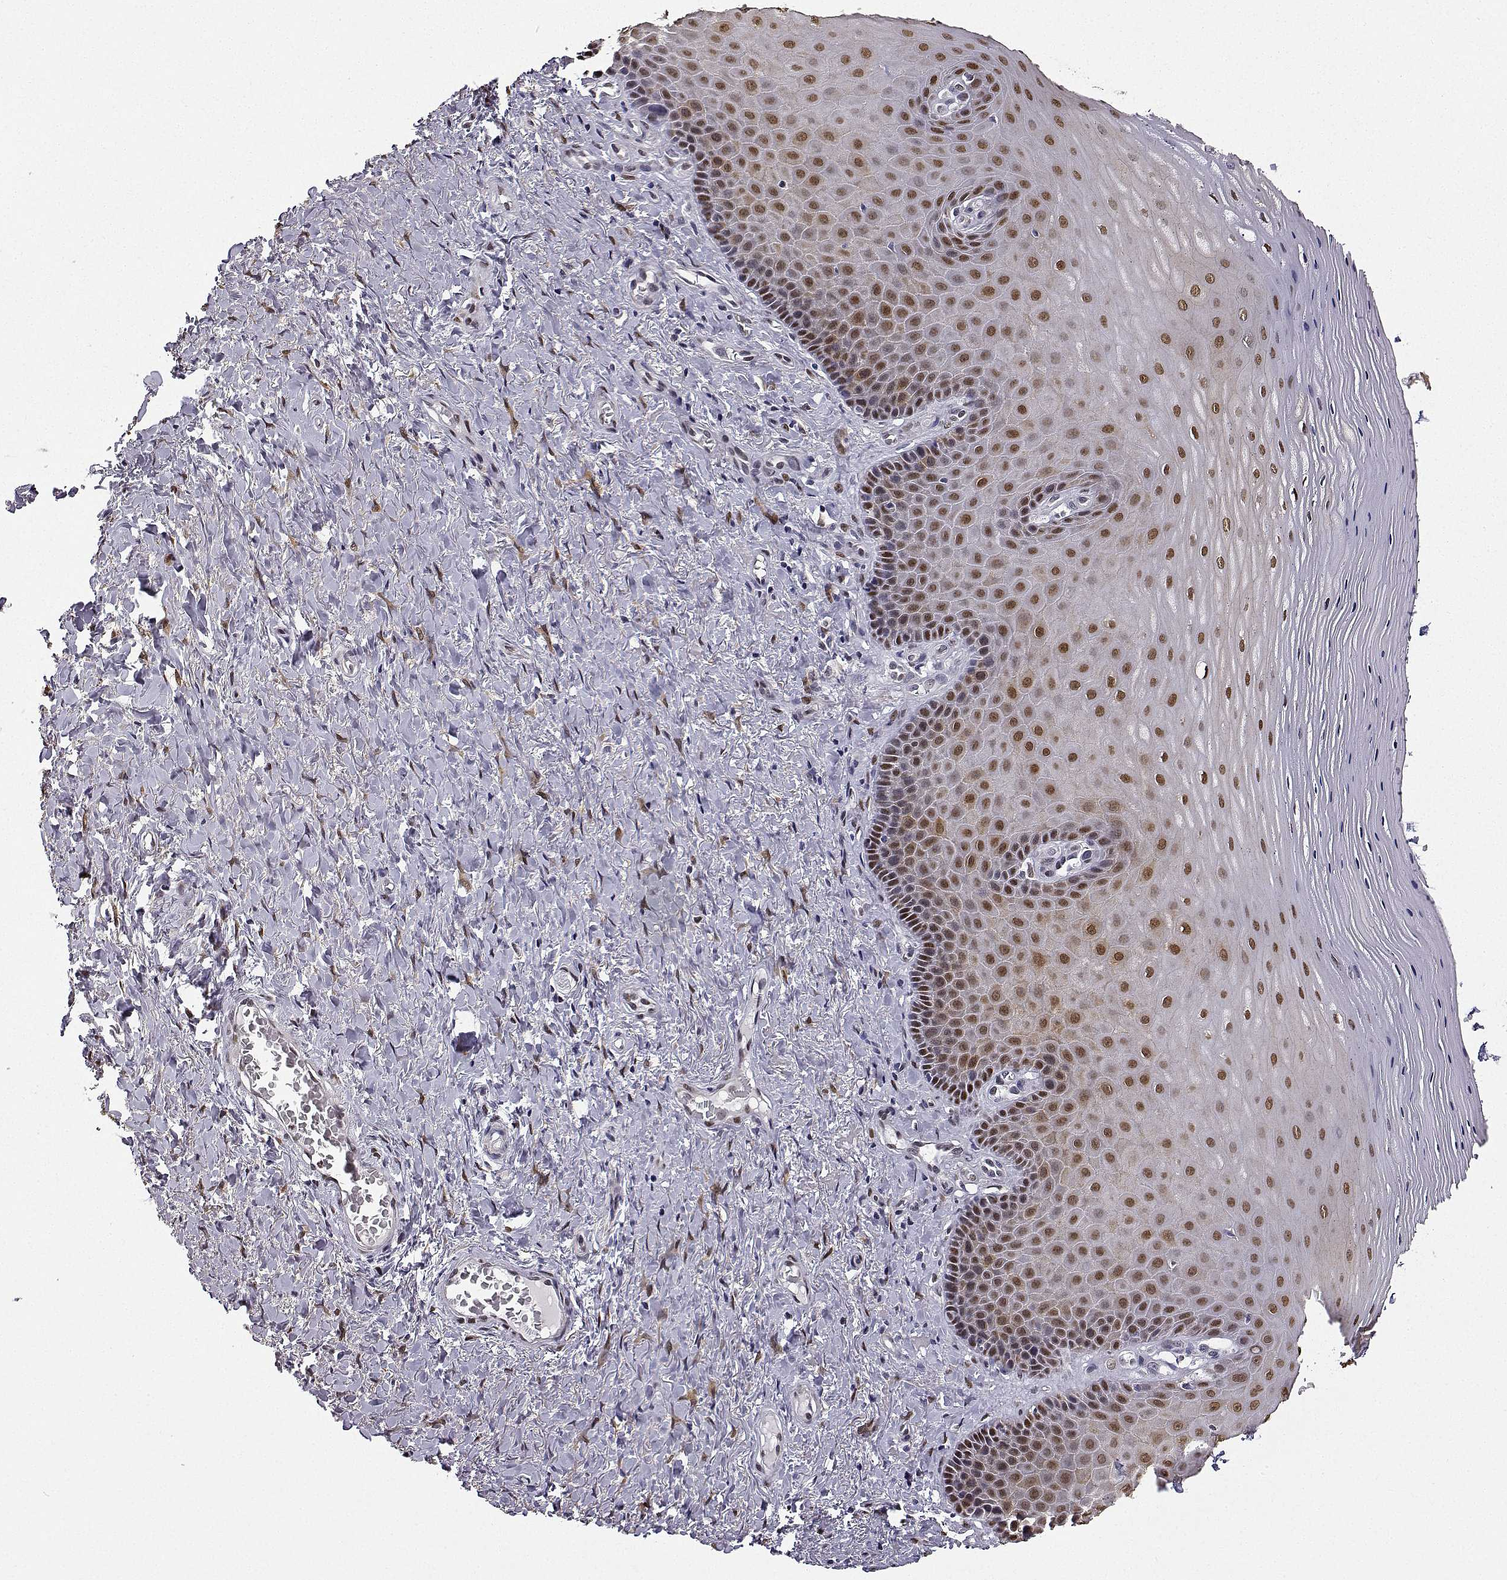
{"staining": {"intensity": "strong", "quantity": ">75%", "location": "cytoplasmic/membranous,nuclear"}, "tissue": "vagina", "cell_type": "Squamous epithelial cells", "image_type": "normal", "snomed": [{"axis": "morphology", "description": "Normal tissue, NOS"}, {"axis": "topography", "description": "Vagina"}], "caption": "The micrograph reveals immunohistochemical staining of unremarkable vagina. There is strong cytoplasmic/membranous,nuclear expression is present in about >75% of squamous epithelial cells.", "gene": "PHGDH", "patient": {"sex": "female", "age": 83}}